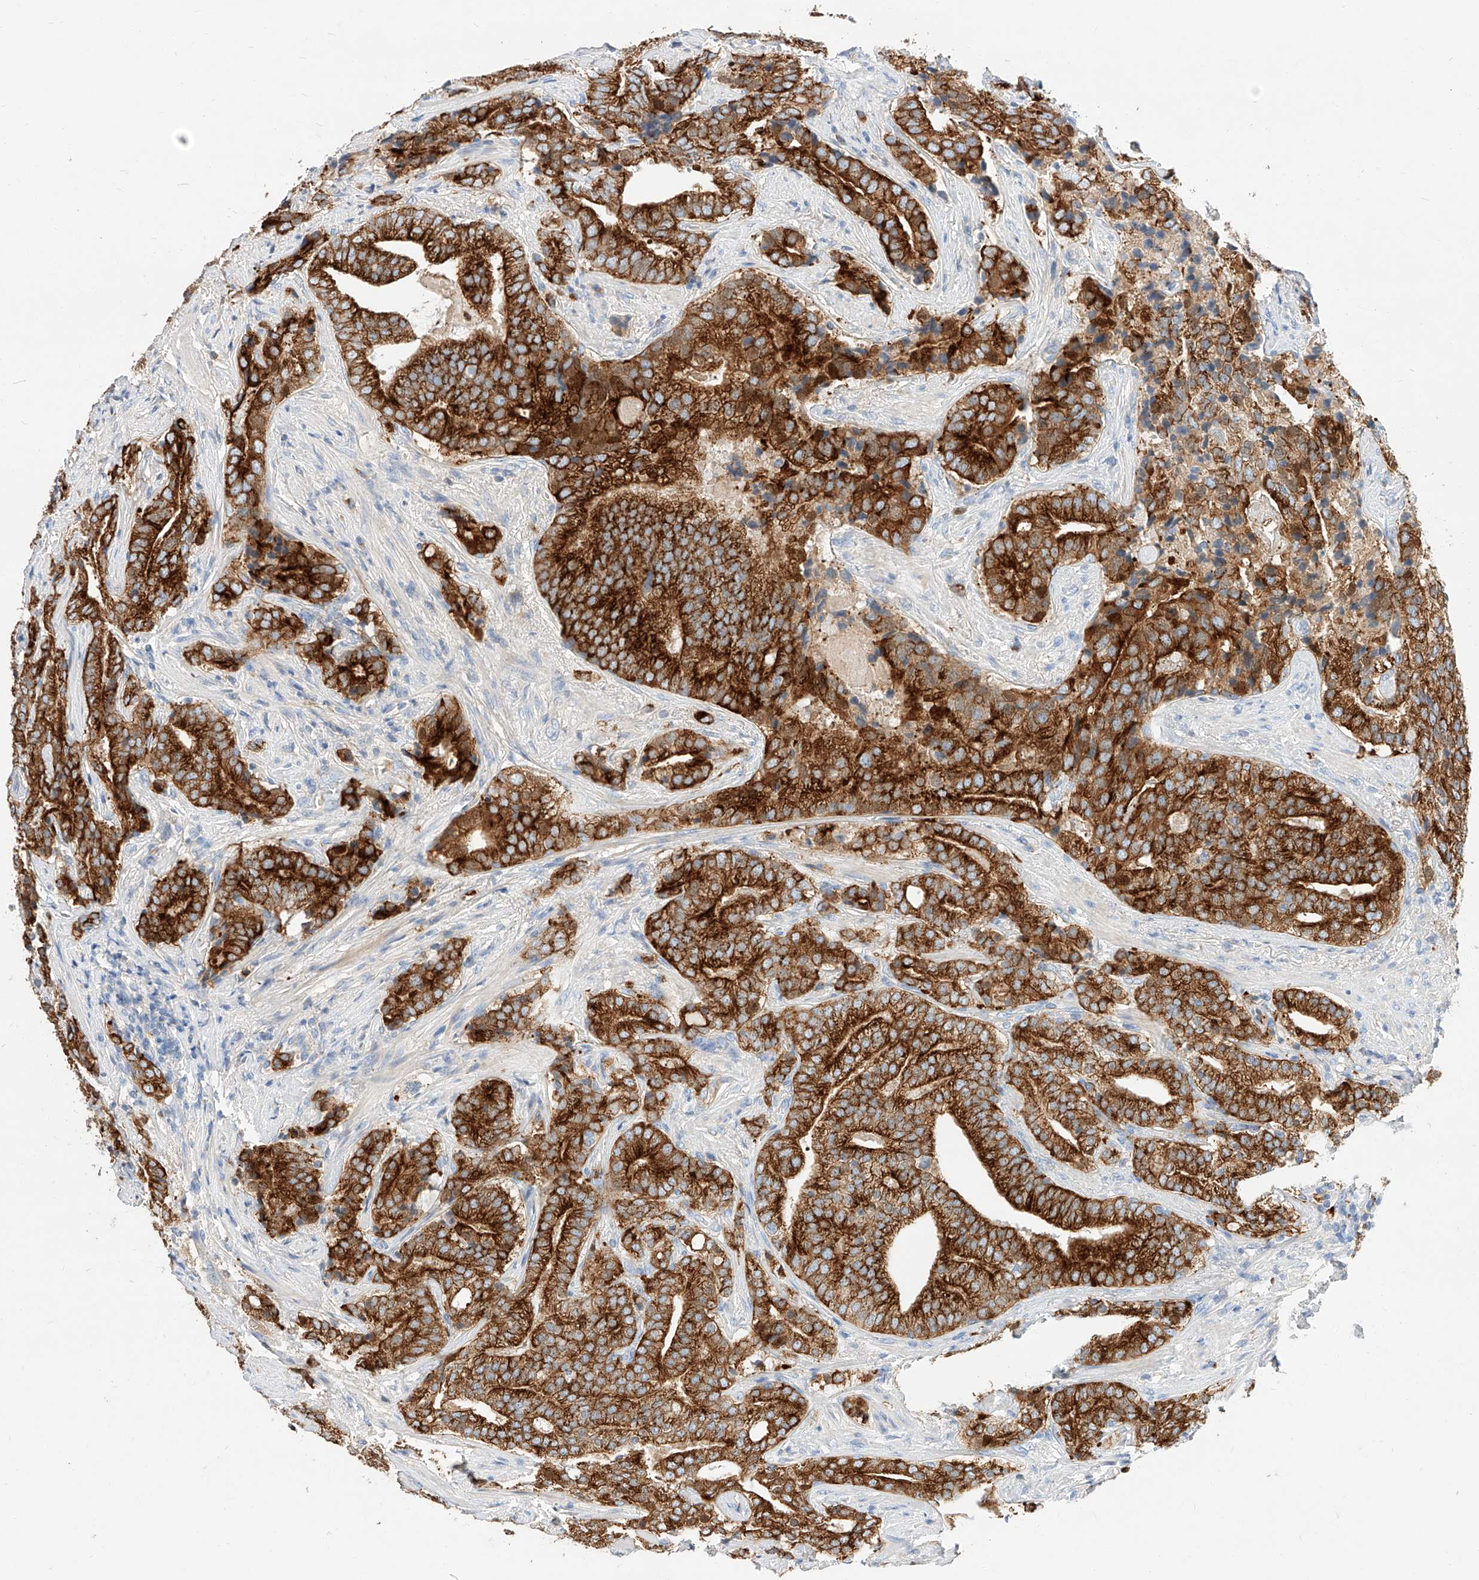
{"staining": {"intensity": "strong", "quantity": ">75%", "location": "cytoplasmic/membranous"}, "tissue": "prostate cancer", "cell_type": "Tumor cells", "image_type": "cancer", "snomed": [{"axis": "morphology", "description": "Adenocarcinoma, High grade"}, {"axis": "topography", "description": "Prostate"}], "caption": "Prostate cancer (adenocarcinoma (high-grade)) stained with a brown dye shows strong cytoplasmic/membranous positive positivity in approximately >75% of tumor cells.", "gene": "MAP7", "patient": {"sex": "male", "age": 57}}